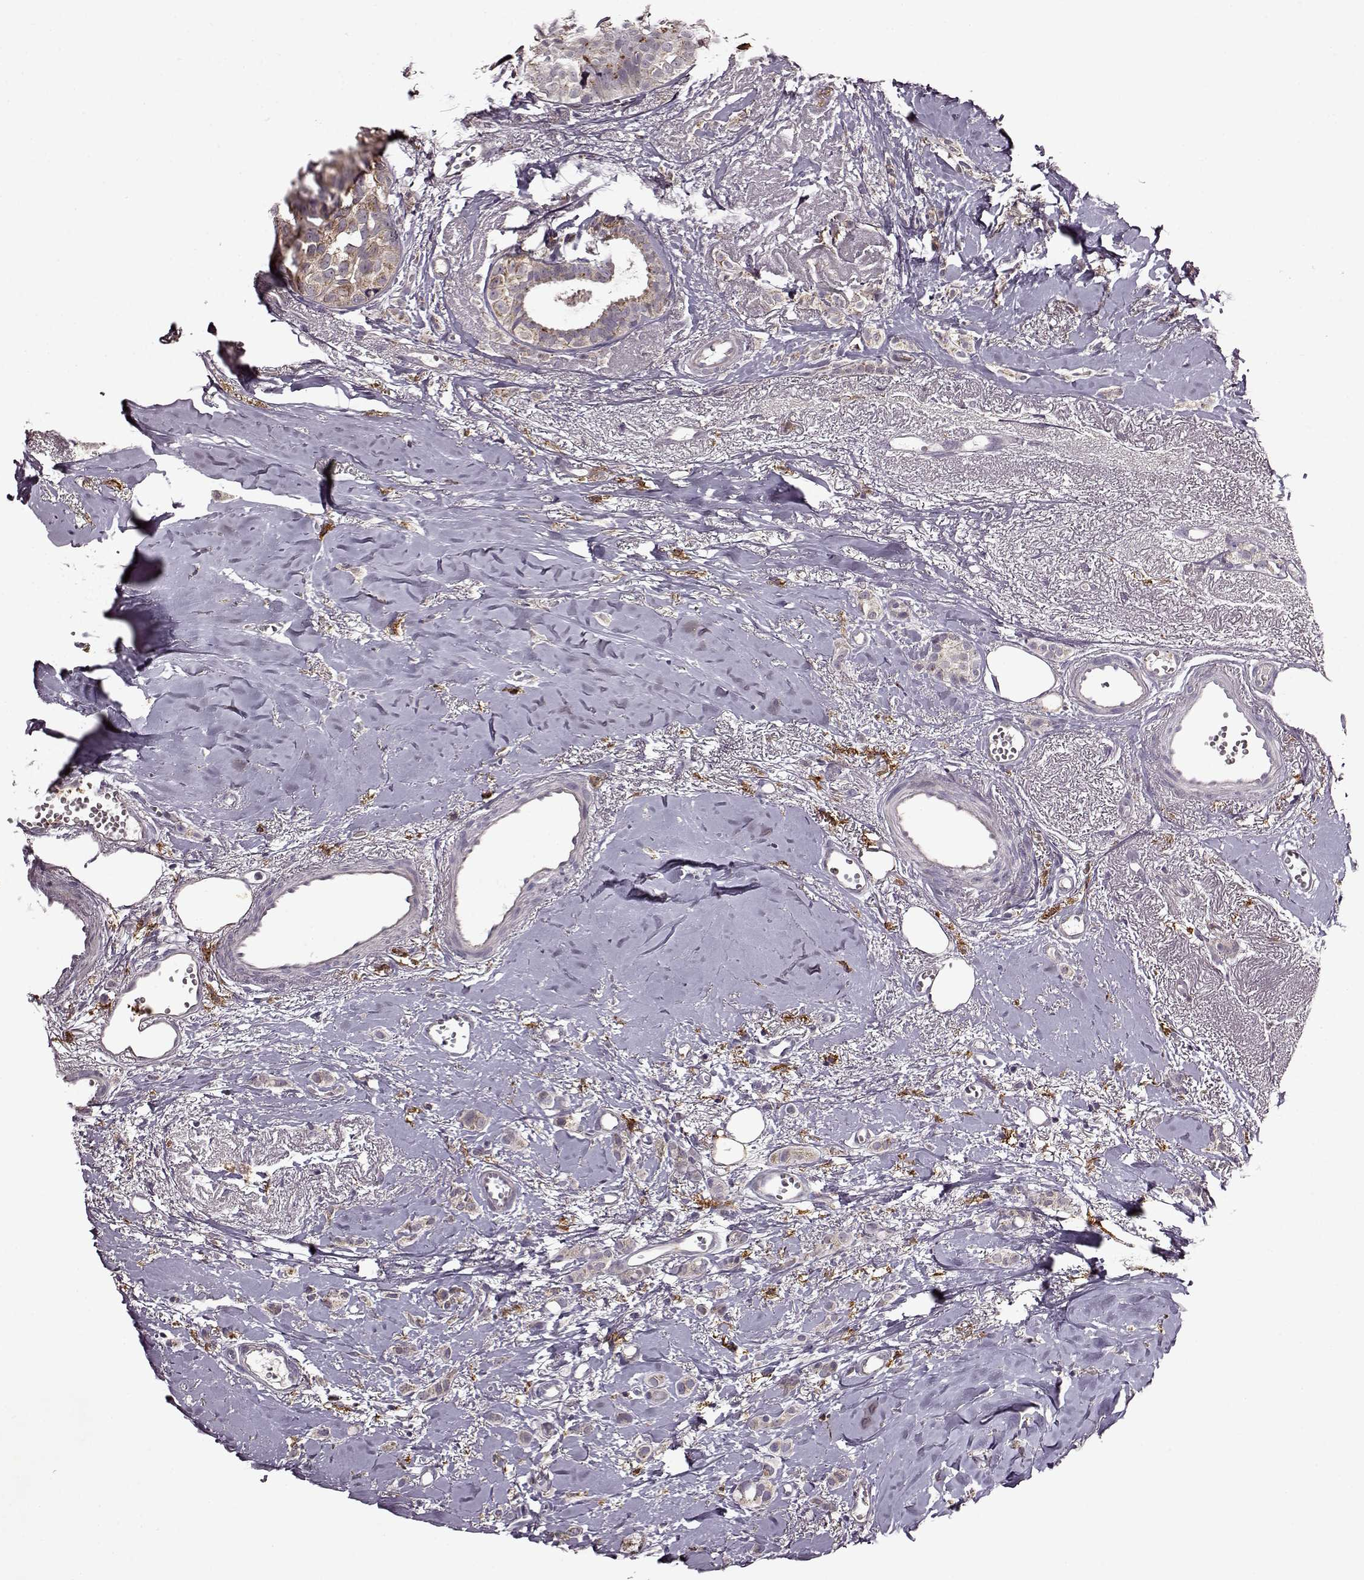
{"staining": {"intensity": "weak", "quantity": "25%-75%", "location": "cytoplasmic/membranous"}, "tissue": "breast cancer", "cell_type": "Tumor cells", "image_type": "cancer", "snomed": [{"axis": "morphology", "description": "Duct carcinoma"}, {"axis": "topography", "description": "Breast"}], "caption": "About 25%-75% of tumor cells in breast cancer display weak cytoplasmic/membranous protein expression as visualized by brown immunohistochemical staining.", "gene": "MTSS1", "patient": {"sex": "female", "age": 85}}